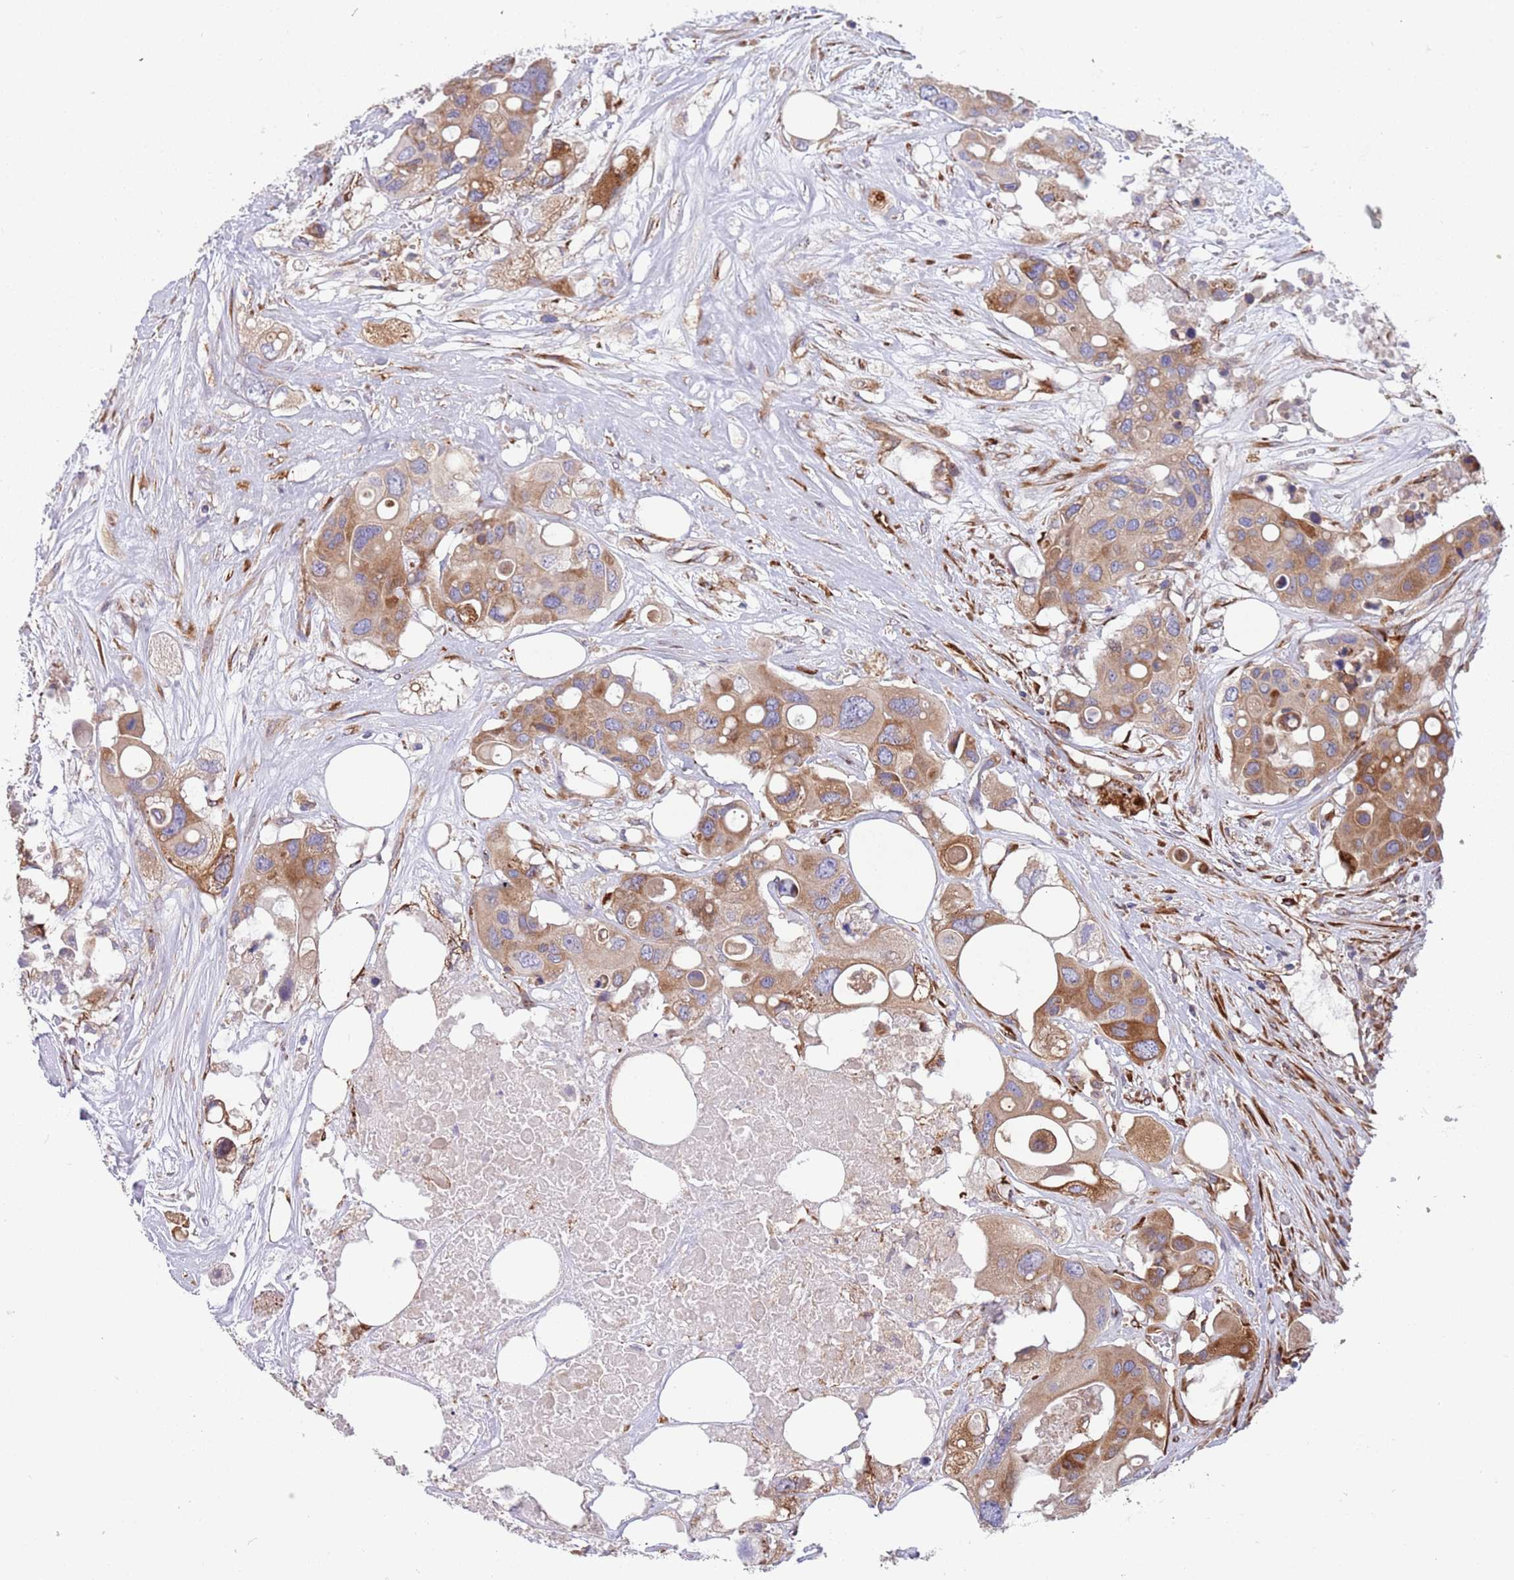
{"staining": {"intensity": "moderate", "quantity": ">75%", "location": "cytoplasmic/membranous"}, "tissue": "colorectal cancer", "cell_type": "Tumor cells", "image_type": "cancer", "snomed": [{"axis": "morphology", "description": "Adenocarcinoma, NOS"}, {"axis": "topography", "description": "Colon"}], "caption": "A brown stain highlights moderate cytoplasmic/membranous positivity of a protein in human colorectal cancer tumor cells. The staining is performed using DAB brown chromogen to label protein expression. The nuclei are counter-stained blue using hematoxylin.", "gene": "ARMCX6", "patient": {"sex": "male", "age": 77}}